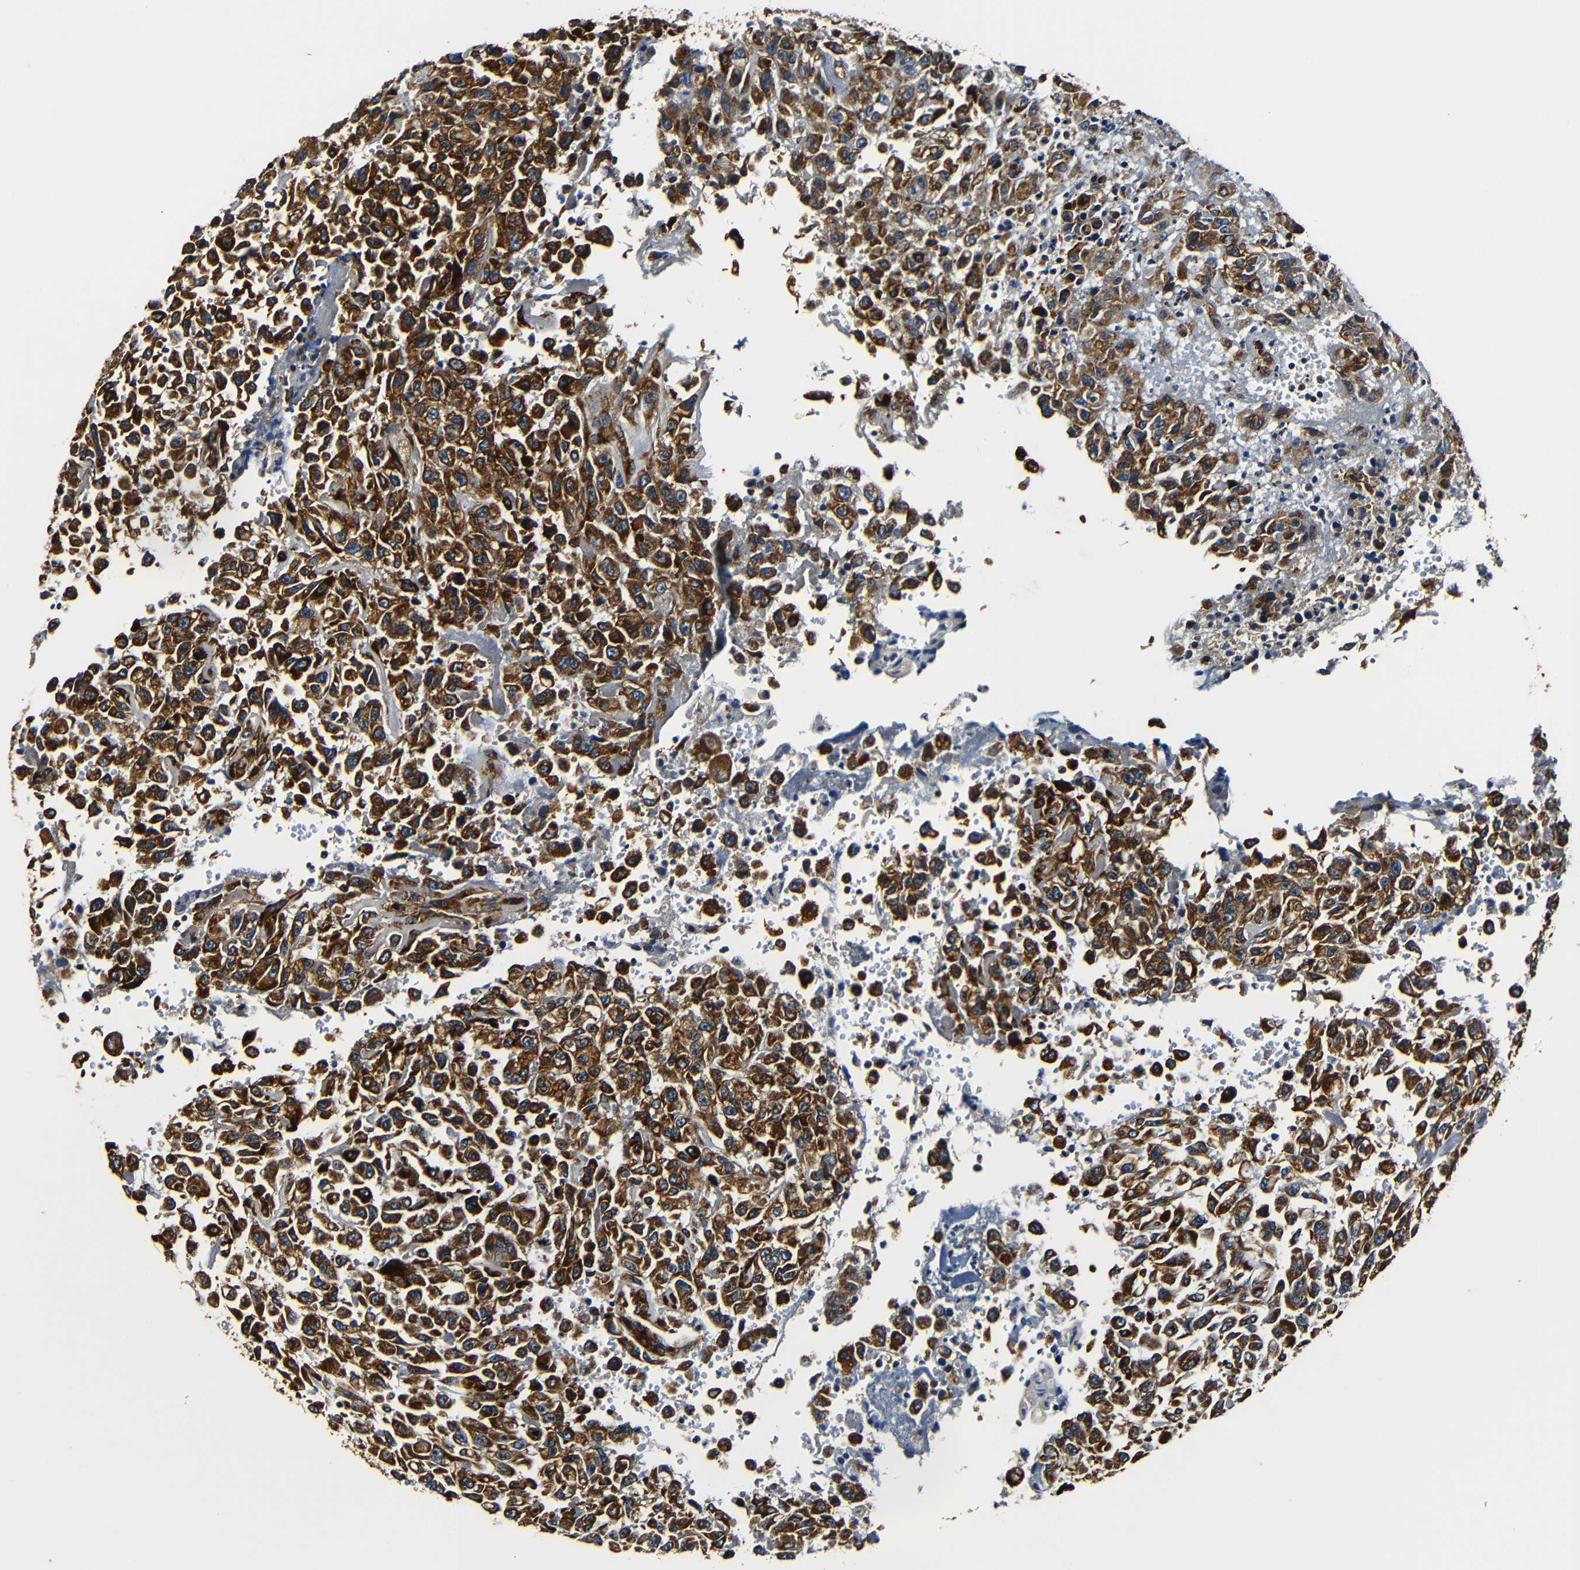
{"staining": {"intensity": "strong", "quantity": ">75%", "location": "cytoplasmic/membranous"}, "tissue": "urothelial cancer", "cell_type": "Tumor cells", "image_type": "cancer", "snomed": [{"axis": "morphology", "description": "Urothelial carcinoma, High grade"}, {"axis": "topography", "description": "Urinary bladder"}], "caption": "An image of urothelial cancer stained for a protein displays strong cytoplasmic/membranous brown staining in tumor cells. Using DAB (3,3'-diaminobenzidine) (brown) and hematoxylin (blue) stains, captured at high magnification using brightfield microscopy.", "gene": "RRBP1", "patient": {"sex": "male", "age": 46}}